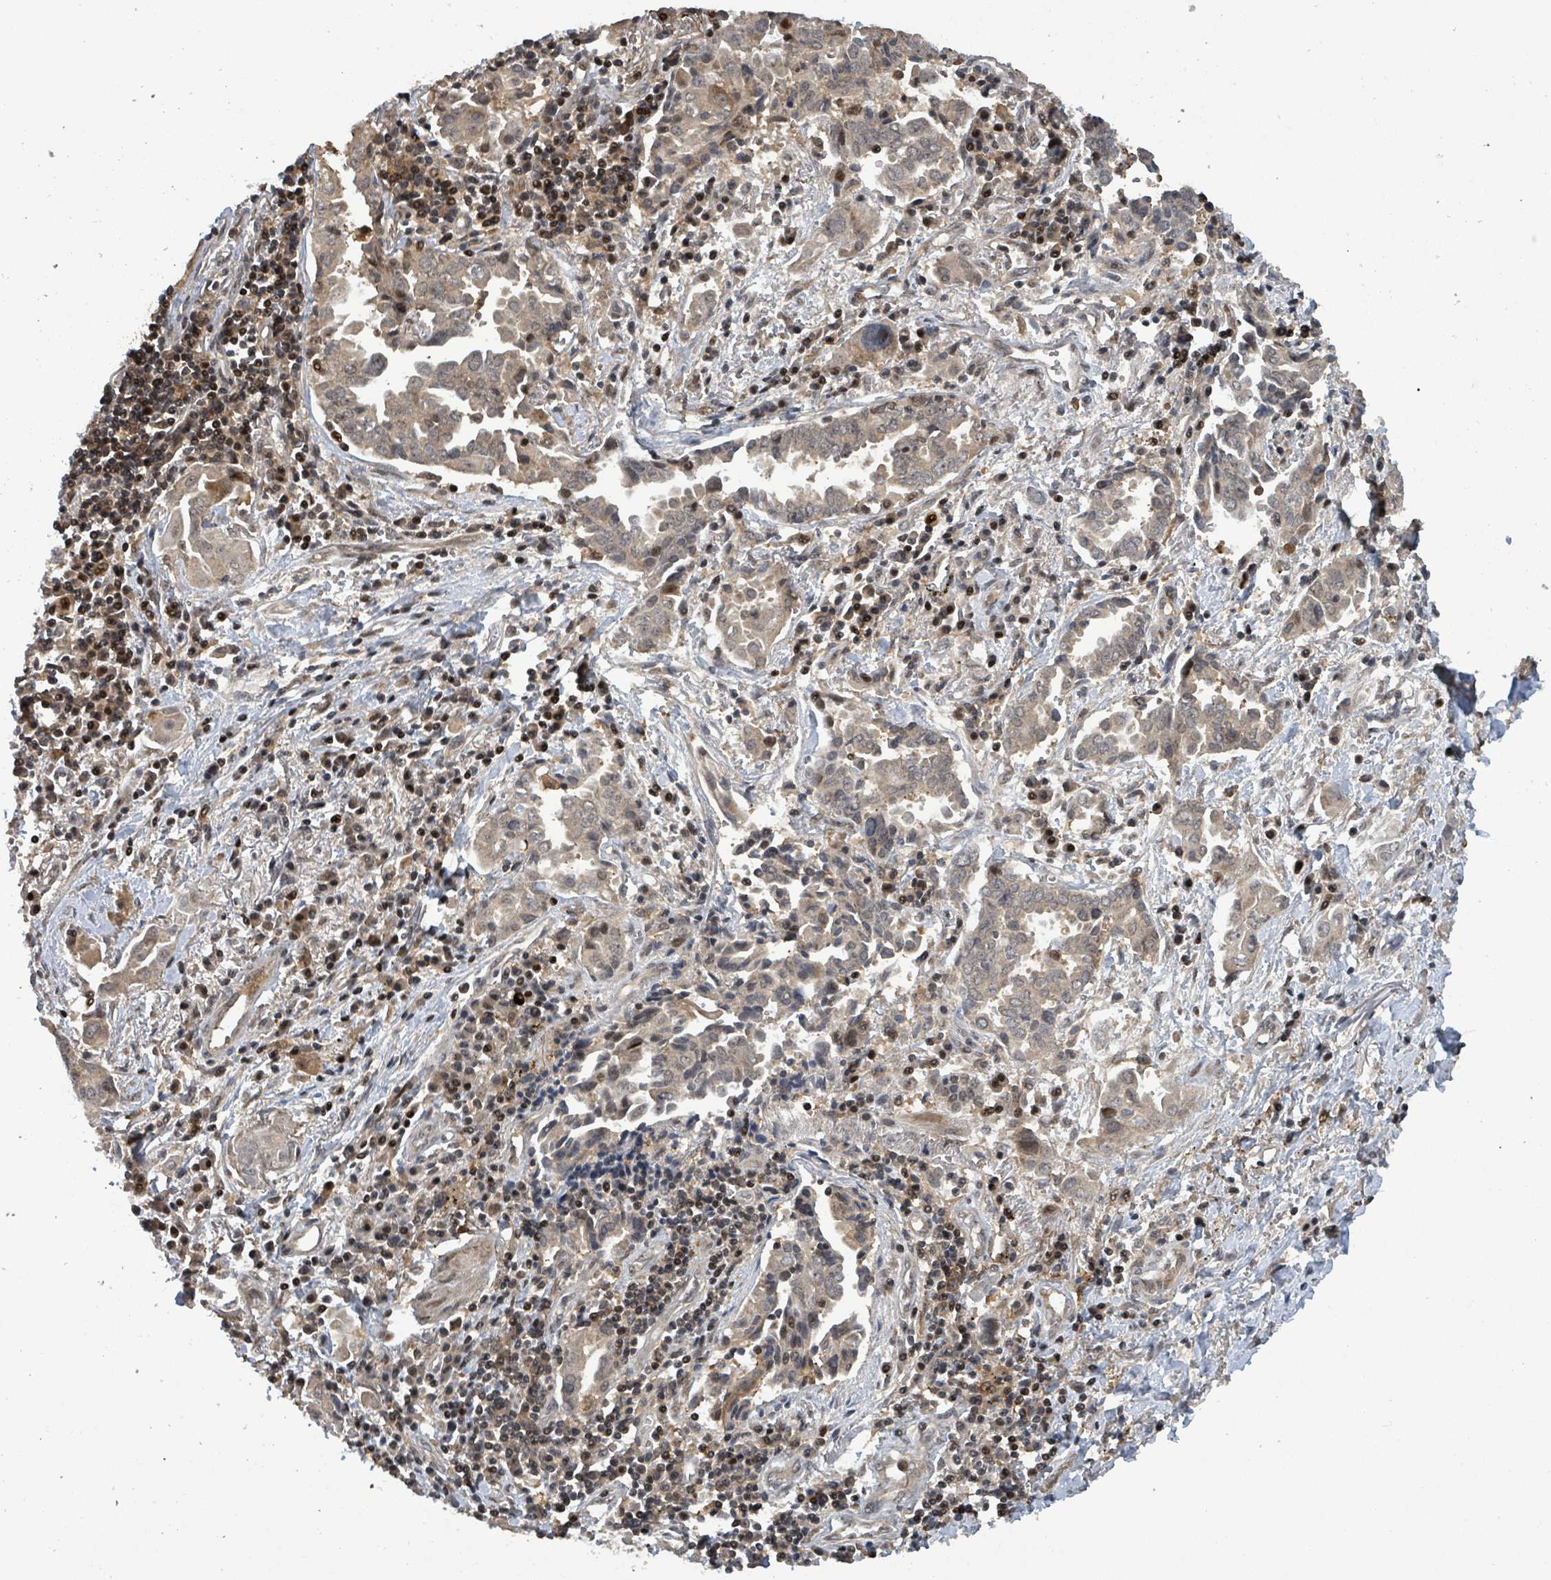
{"staining": {"intensity": "weak", "quantity": ">75%", "location": "cytoplasmic/membranous"}, "tissue": "lung cancer", "cell_type": "Tumor cells", "image_type": "cancer", "snomed": [{"axis": "morphology", "description": "Adenocarcinoma, NOS"}, {"axis": "topography", "description": "Lung"}], "caption": "Brown immunohistochemical staining in human adenocarcinoma (lung) shows weak cytoplasmic/membranous staining in approximately >75% of tumor cells.", "gene": "FBXO6", "patient": {"sex": "male", "age": 76}}